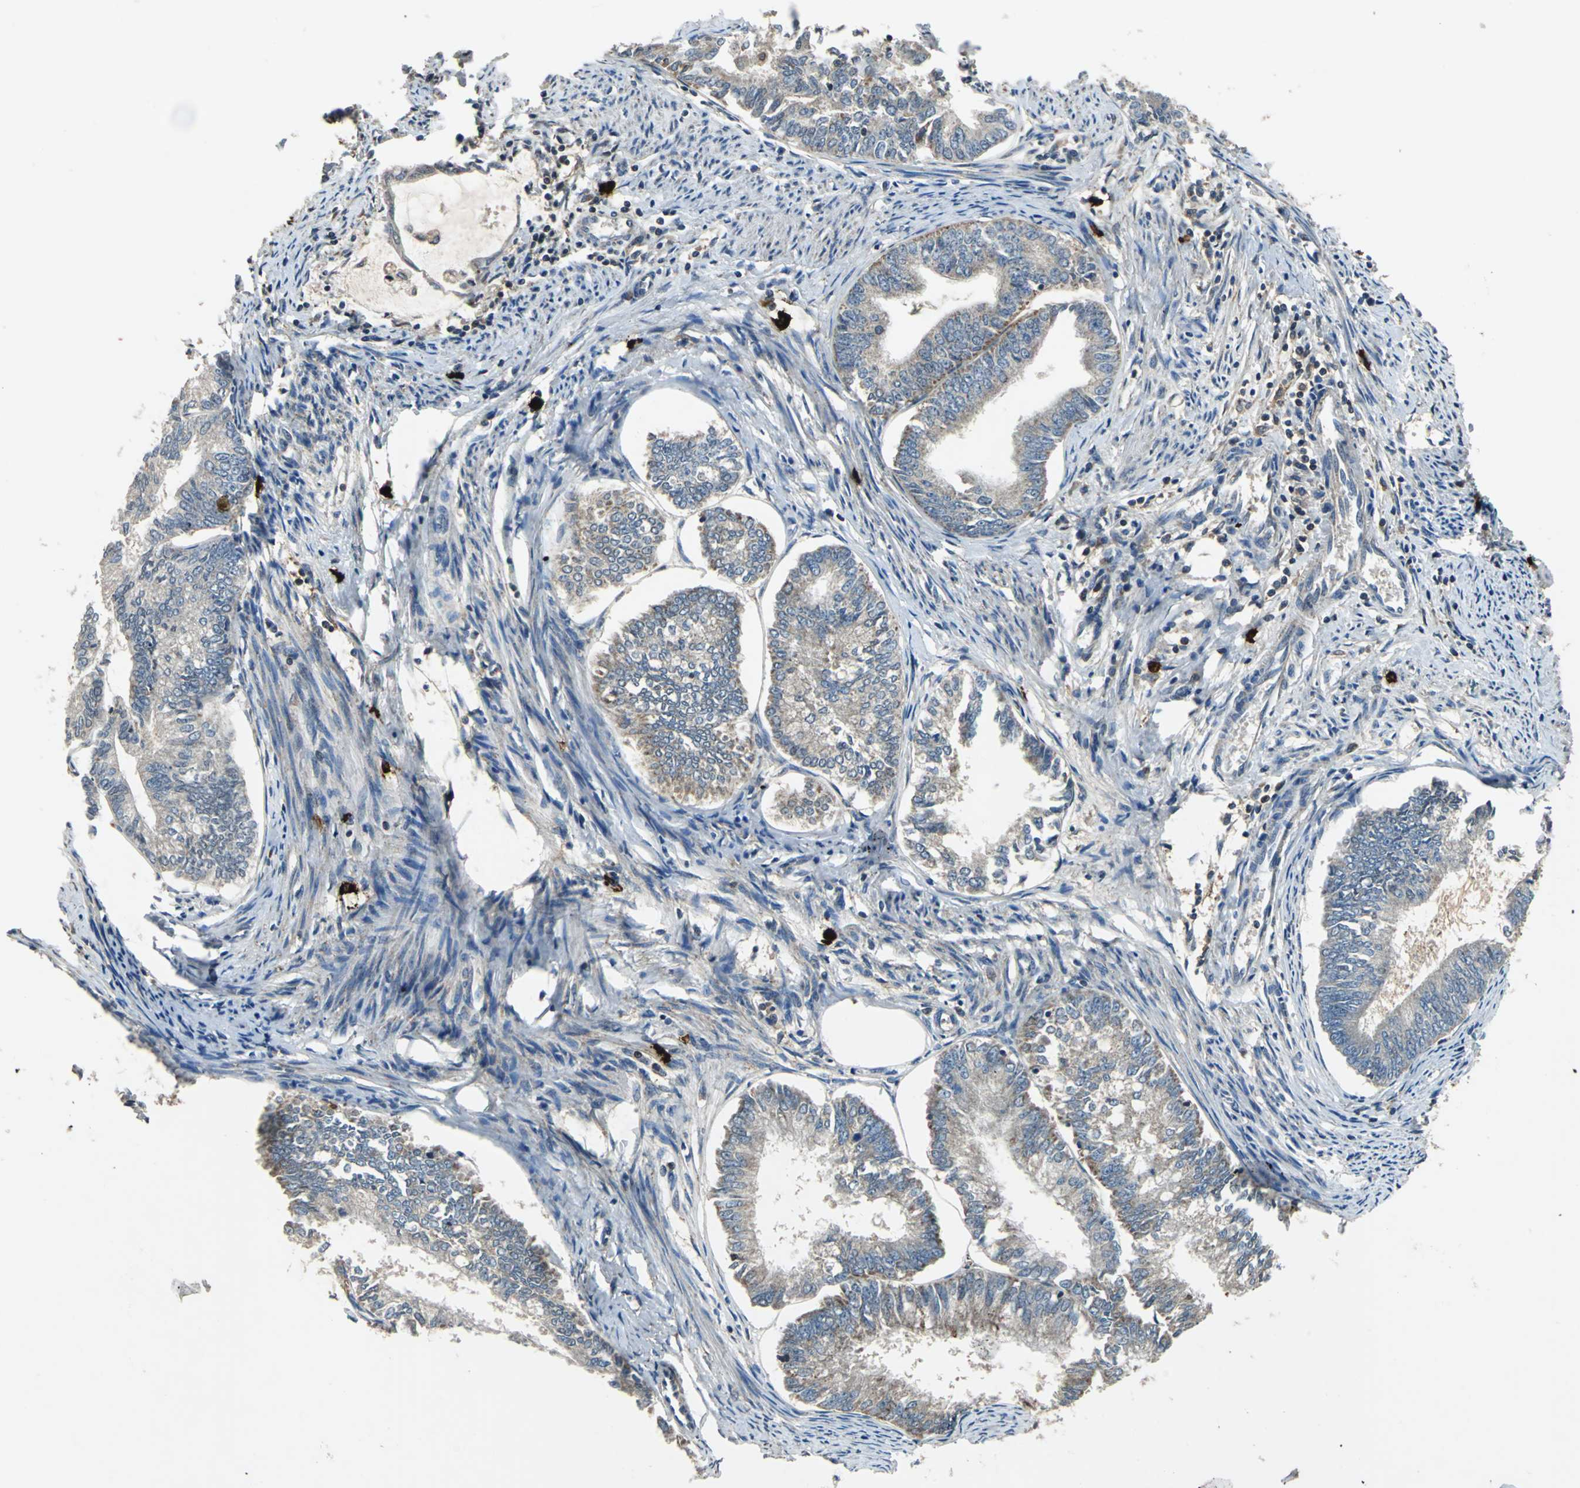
{"staining": {"intensity": "weak", "quantity": ">75%", "location": "cytoplasmic/membranous"}, "tissue": "endometrial cancer", "cell_type": "Tumor cells", "image_type": "cancer", "snomed": [{"axis": "morphology", "description": "Adenocarcinoma, NOS"}, {"axis": "topography", "description": "Endometrium"}], "caption": "The histopathology image reveals a brown stain indicating the presence of a protein in the cytoplasmic/membranous of tumor cells in endometrial adenocarcinoma.", "gene": "SLC19A2", "patient": {"sex": "female", "age": 86}}